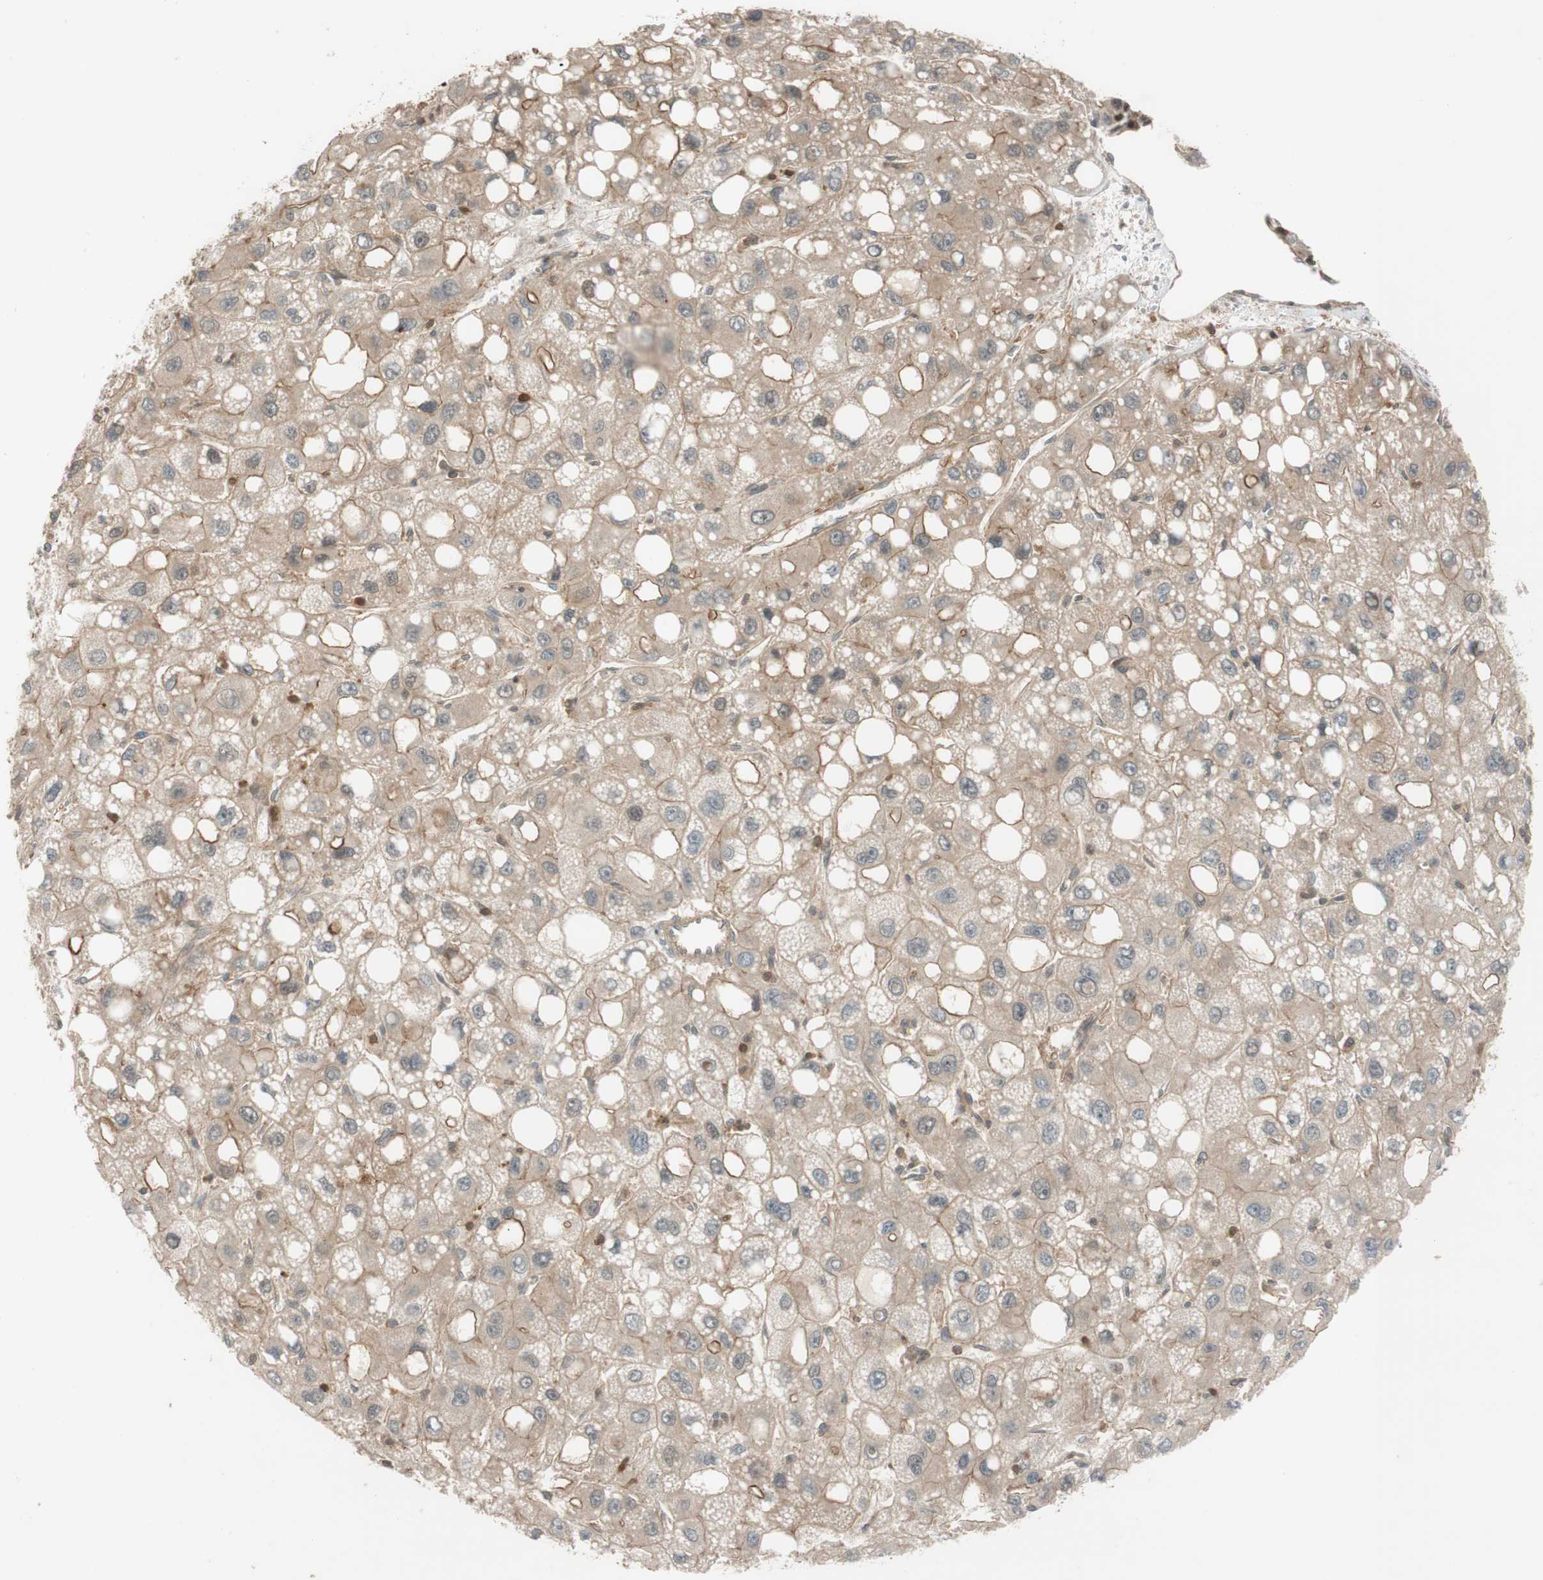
{"staining": {"intensity": "weak", "quantity": ">75%", "location": "cytoplasmic/membranous"}, "tissue": "liver cancer", "cell_type": "Tumor cells", "image_type": "cancer", "snomed": [{"axis": "morphology", "description": "Carcinoma, Hepatocellular, NOS"}, {"axis": "topography", "description": "Liver"}], "caption": "An immunohistochemistry histopathology image of neoplastic tissue is shown. Protein staining in brown highlights weak cytoplasmic/membranous positivity in liver cancer within tumor cells.", "gene": "EPHA8", "patient": {"sex": "male", "age": 55}}